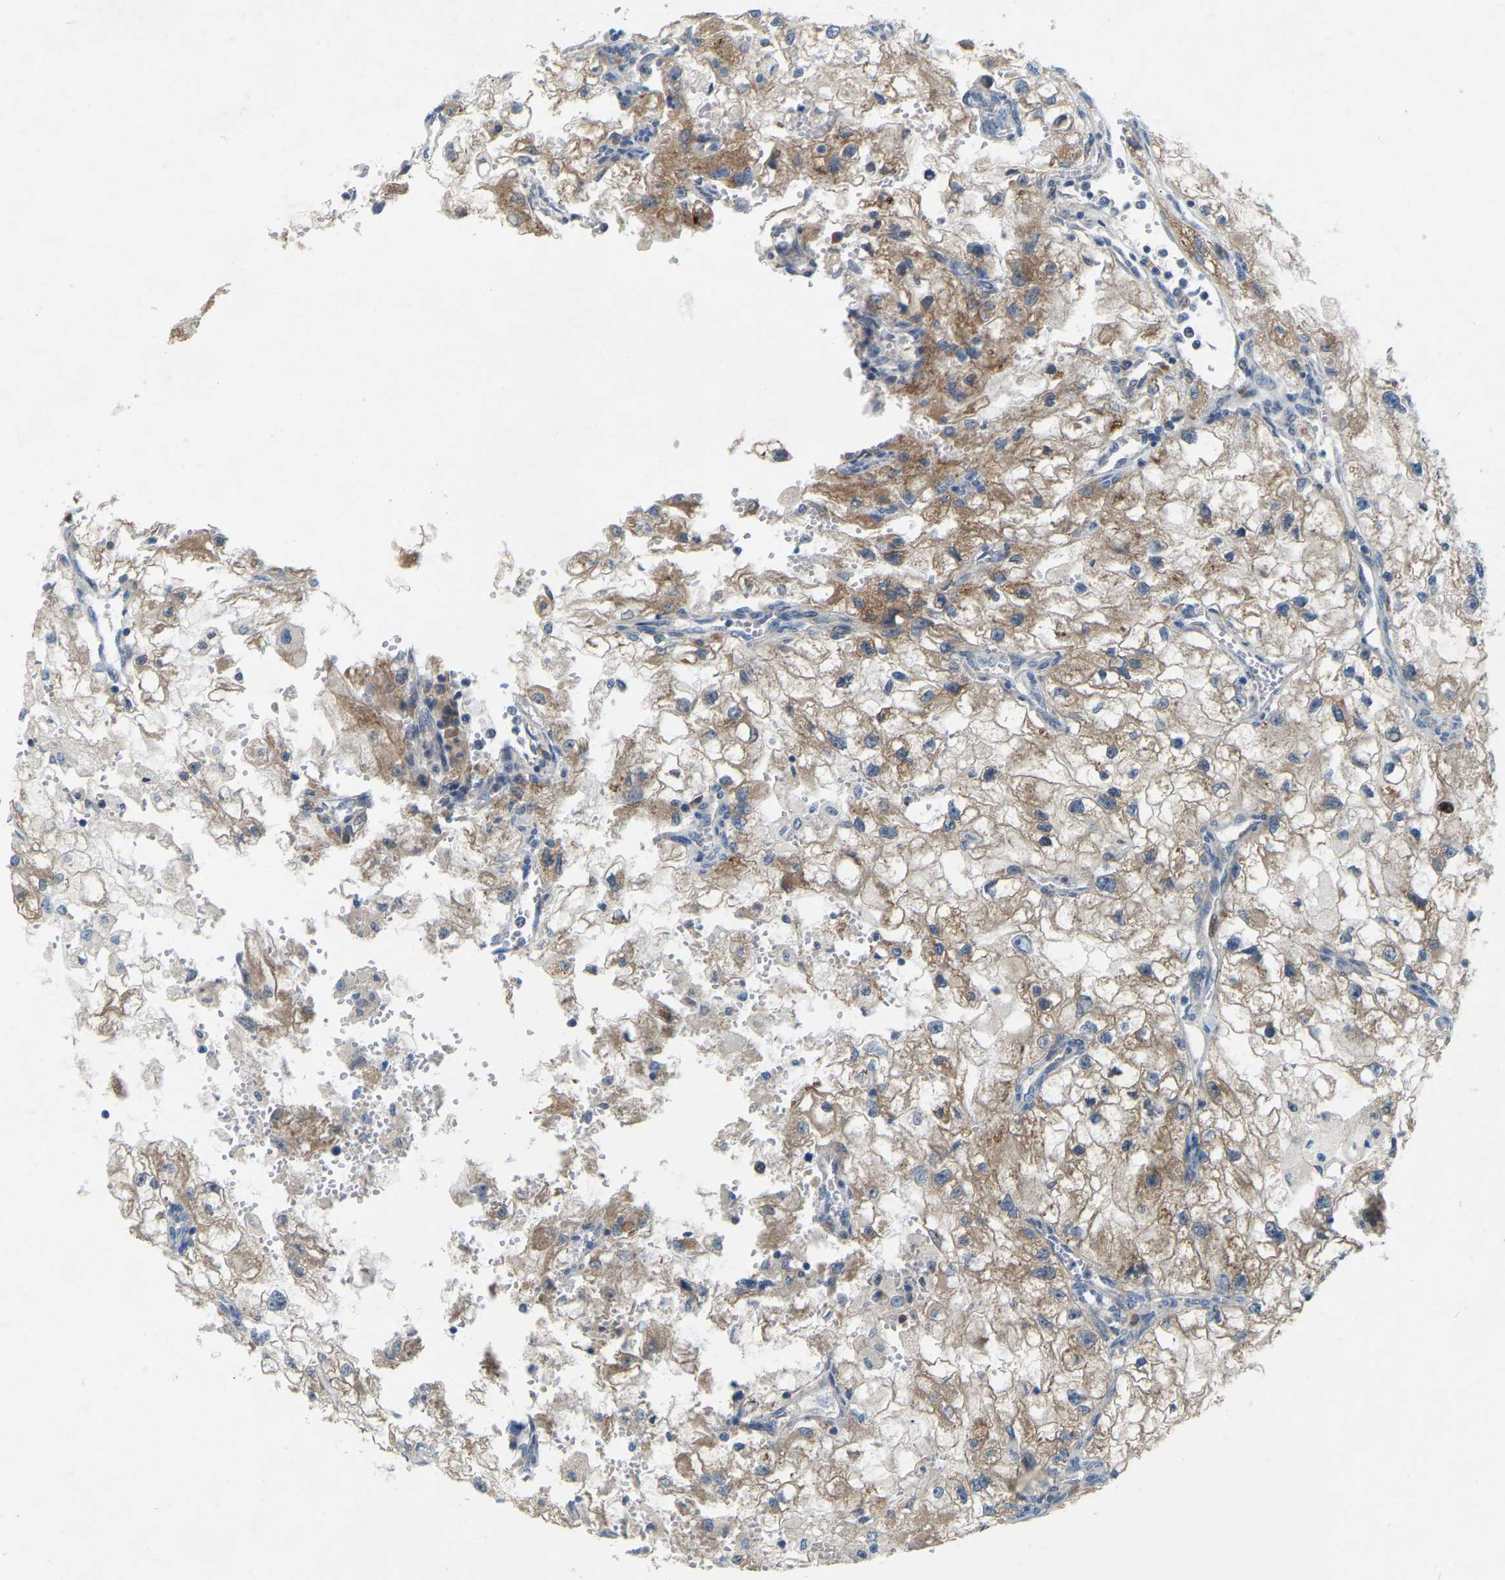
{"staining": {"intensity": "moderate", "quantity": ">75%", "location": "cytoplasmic/membranous"}, "tissue": "renal cancer", "cell_type": "Tumor cells", "image_type": "cancer", "snomed": [{"axis": "morphology", "description": "Adenocarcinoma, NOS"}, {"axis": "topography", "description": "Kidney"}], "caption": "Immunohistochemical staining of renal cancer displays medium levels of moderate cytoplasmic/membranous staining in approximately >75% of tumor cells. (Stains: DAB (3,3'-diaminobenzidine) in brown, nuclei in blue, Microscopy: brightfield microscopy at high magnification).", "gene": "PARL", "patient": {"sex": "female", "age": 70}}